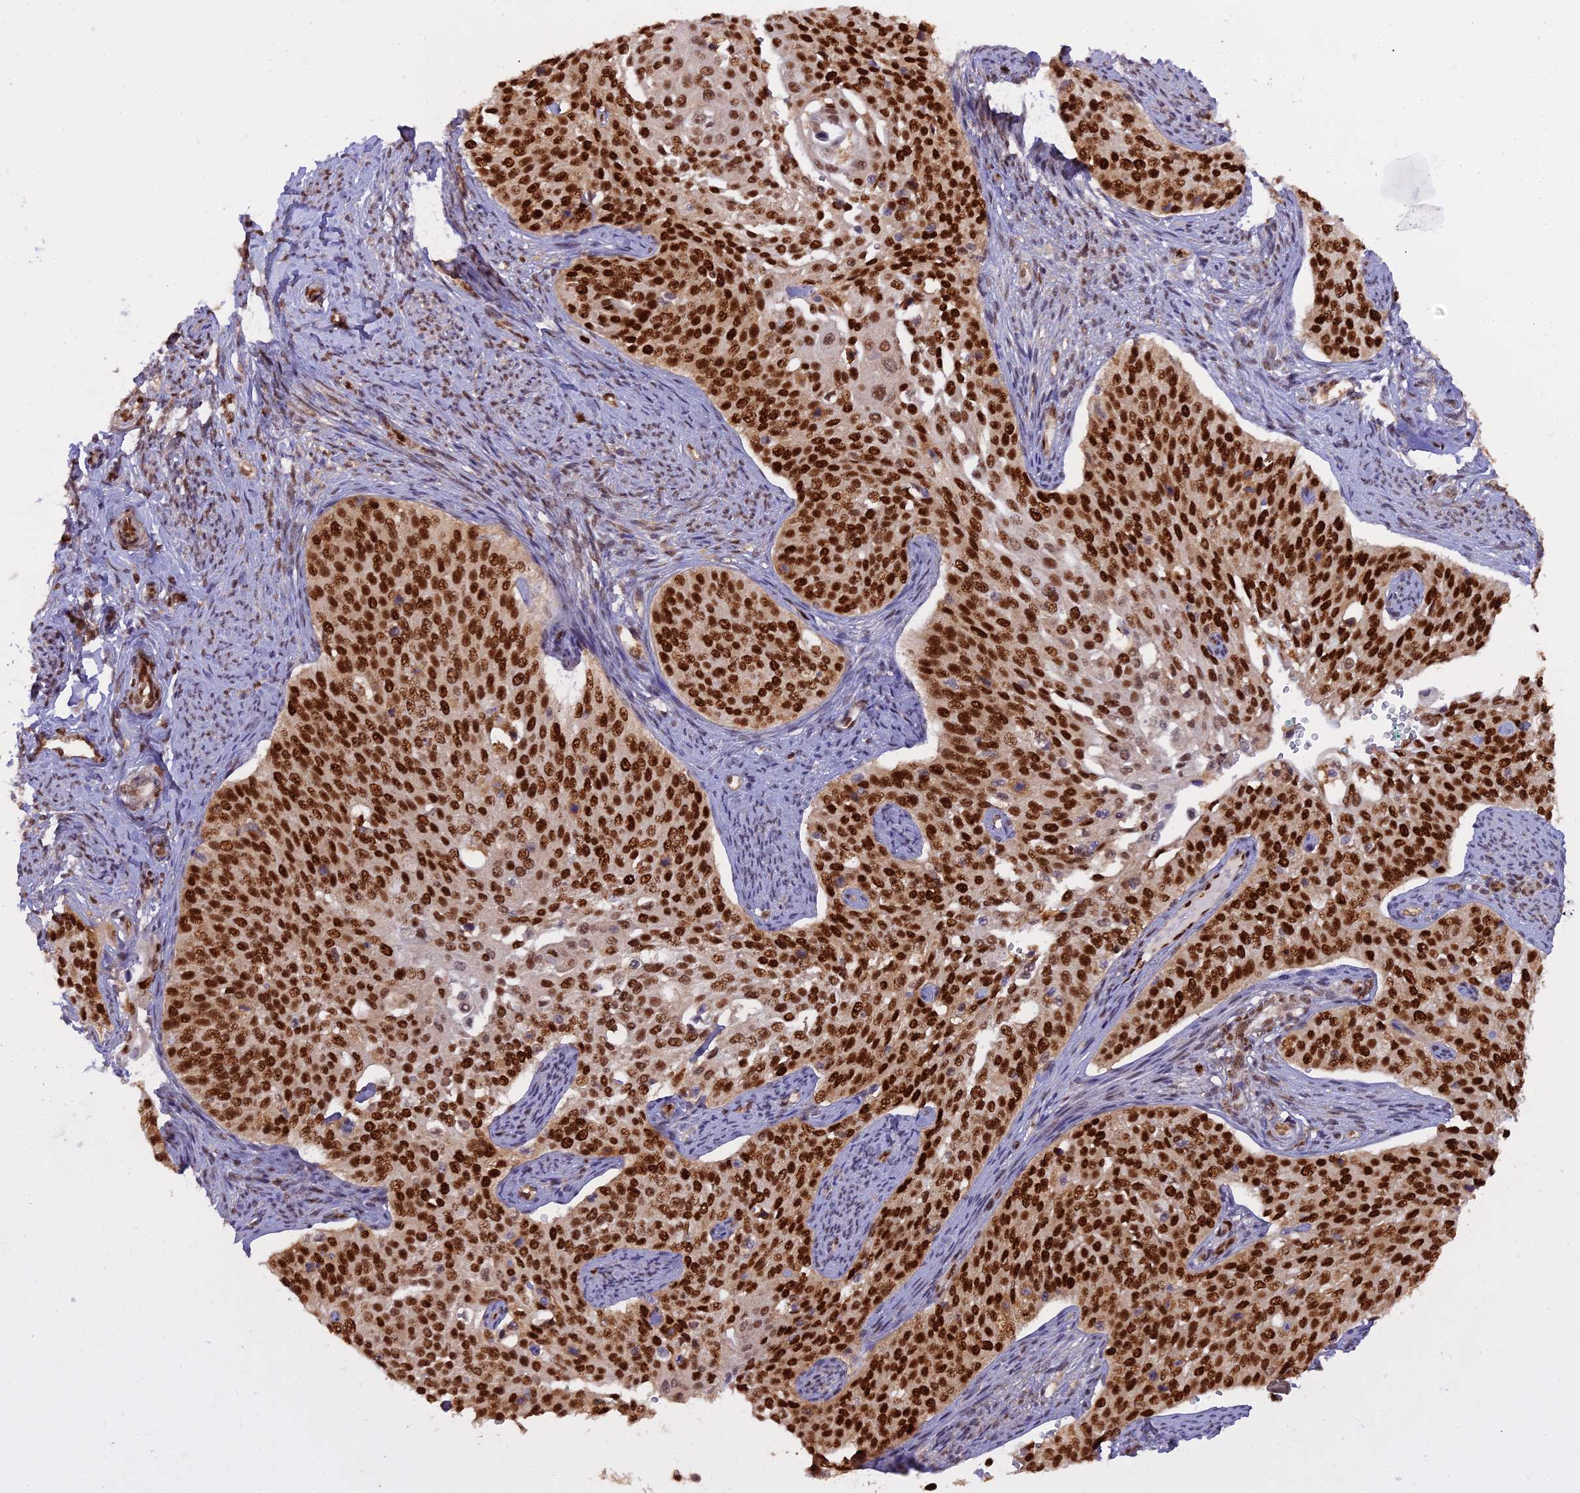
{"staining": {"intensity": "strong", "quantity": ">75%", "location": "nuclear"}, "tissue": "cervical cancer", "cell_type": "Tumor cells", "image_type": "cancer", "snomed": [{"axis": "morphology", "description": "Squamous cell carcinoma, NOS"}, {"axis": "topography", "description": "Cervix"}], "caption": "Strong nuclear positivity is identified in approximately >75% of tumor cells in cervical squamous cell carcinoma.", "gene": "NPEPL1", "patient": {"sex": "female", "age": 44}}